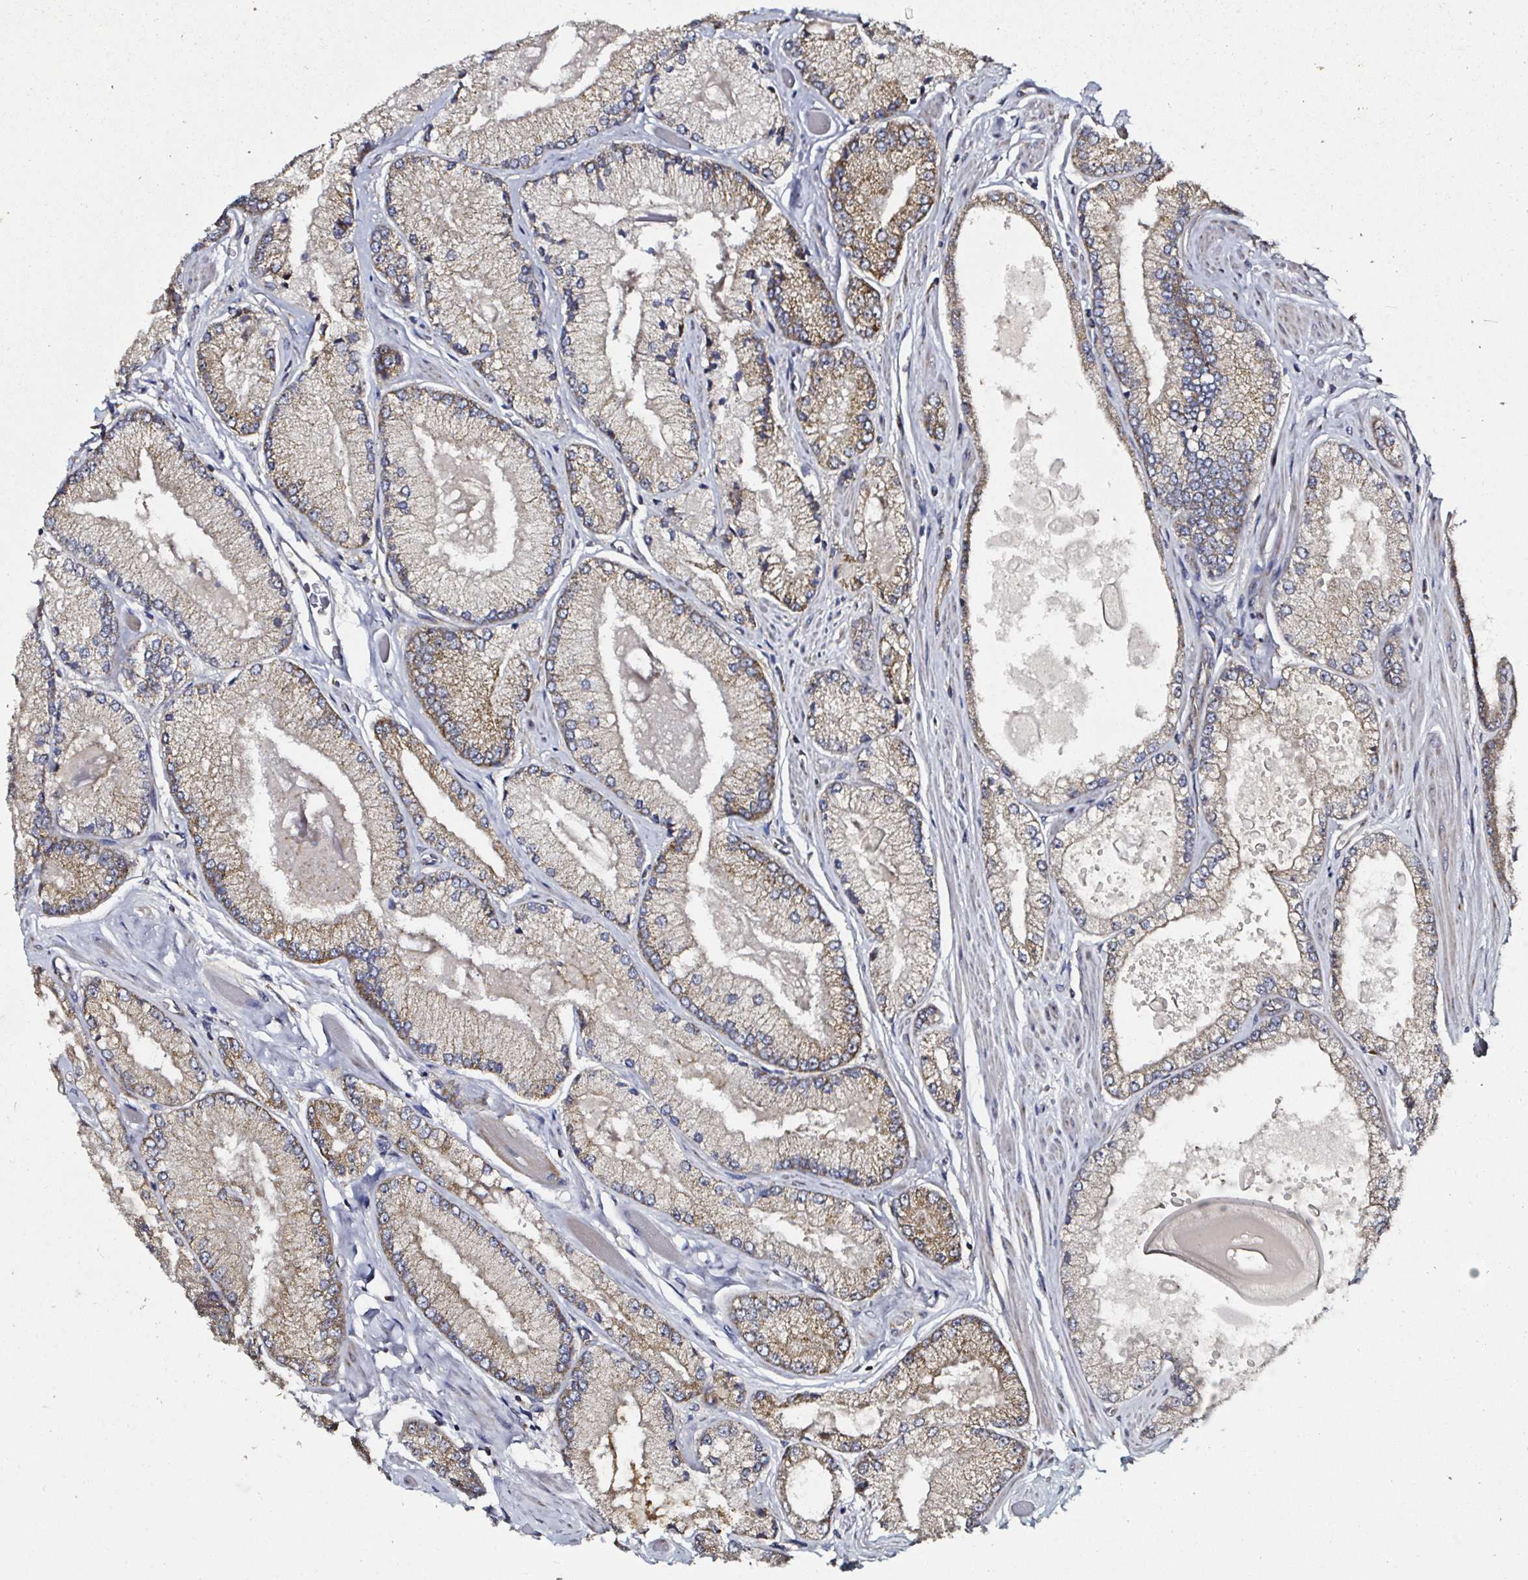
{"staining": {"intensity": "moderate", "quantity": ">75%", "location": "cytoplasmic/membranous"}, "tissue": "prostate cancer", "cell_type": "Tumor cells", "image_type": "cancer", "snomed": [{"axis": "morphology", "description": "Adenocarcinoma, Low grade"}, {"axis": "topography", "description": "Prostate"}], "caption": "This is a histology image of immunohistochemistry staining of low-grade adenocarcinoma (prostate), which shows moderate positivity in the cytoplasmic/membranous of tumor cells.", "gene": "ATAD3B", "patient": {"sex": "male", "age": 67}}